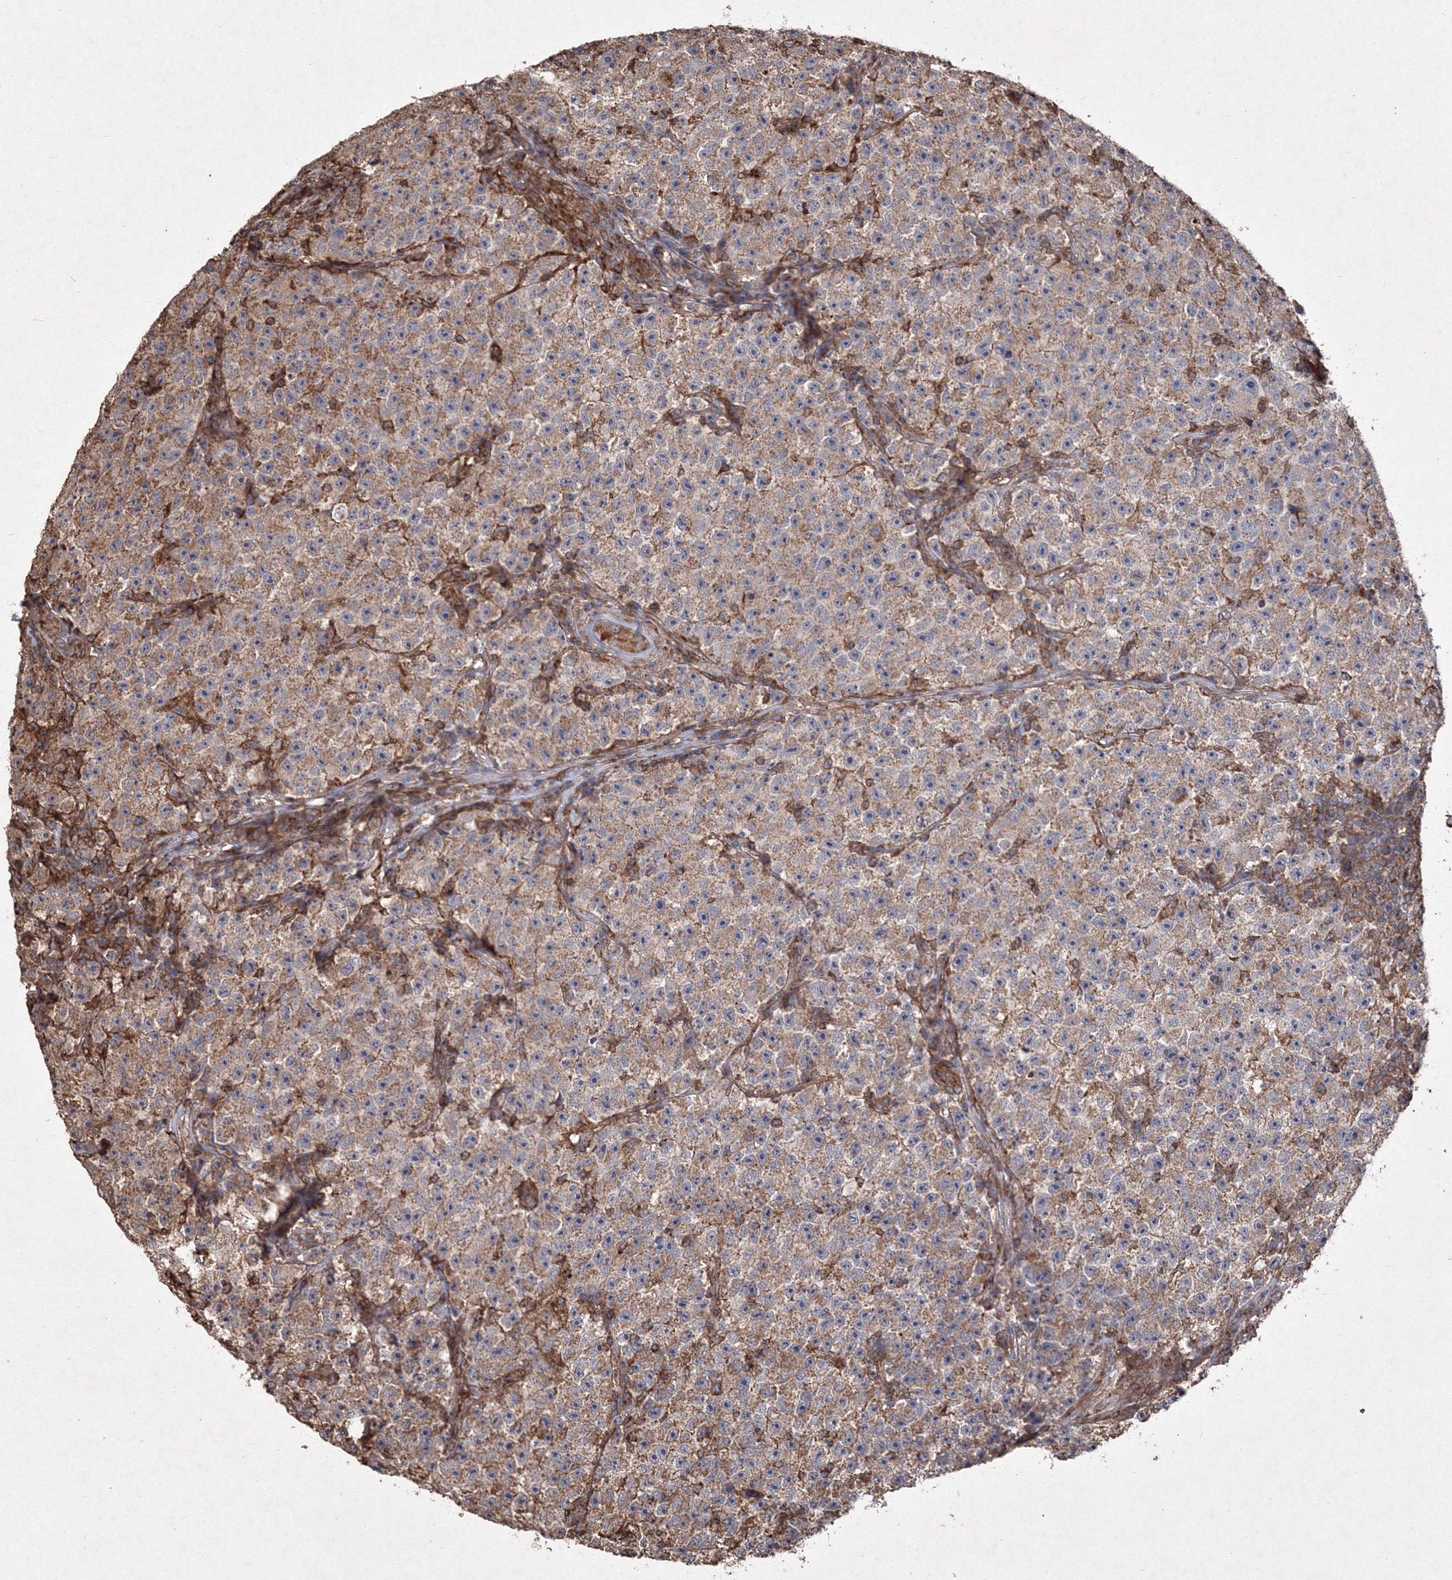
{"staining": {"intensity": "moderate", "quantity": "25%-75%", "location": "cytoplasmic/membranous"}, "tissue": "testis cancer", "cell_type": "Tumor cells", "image_type": "cancer", "snomed": [{"axis": "morphology", "description": "Seminoma, NOS"}, {"axis": "topography", "description": "Testis"}], "caption": "This photomicrograph demonstrates immunohistochemistry staining of human testis seminoma, with medium moderate cytoplasmic/membranous positivity in approximately 25%-75% of tumor cells.", "gene": "TMEM139", "patient": {"sex": "male", "age": 22}}